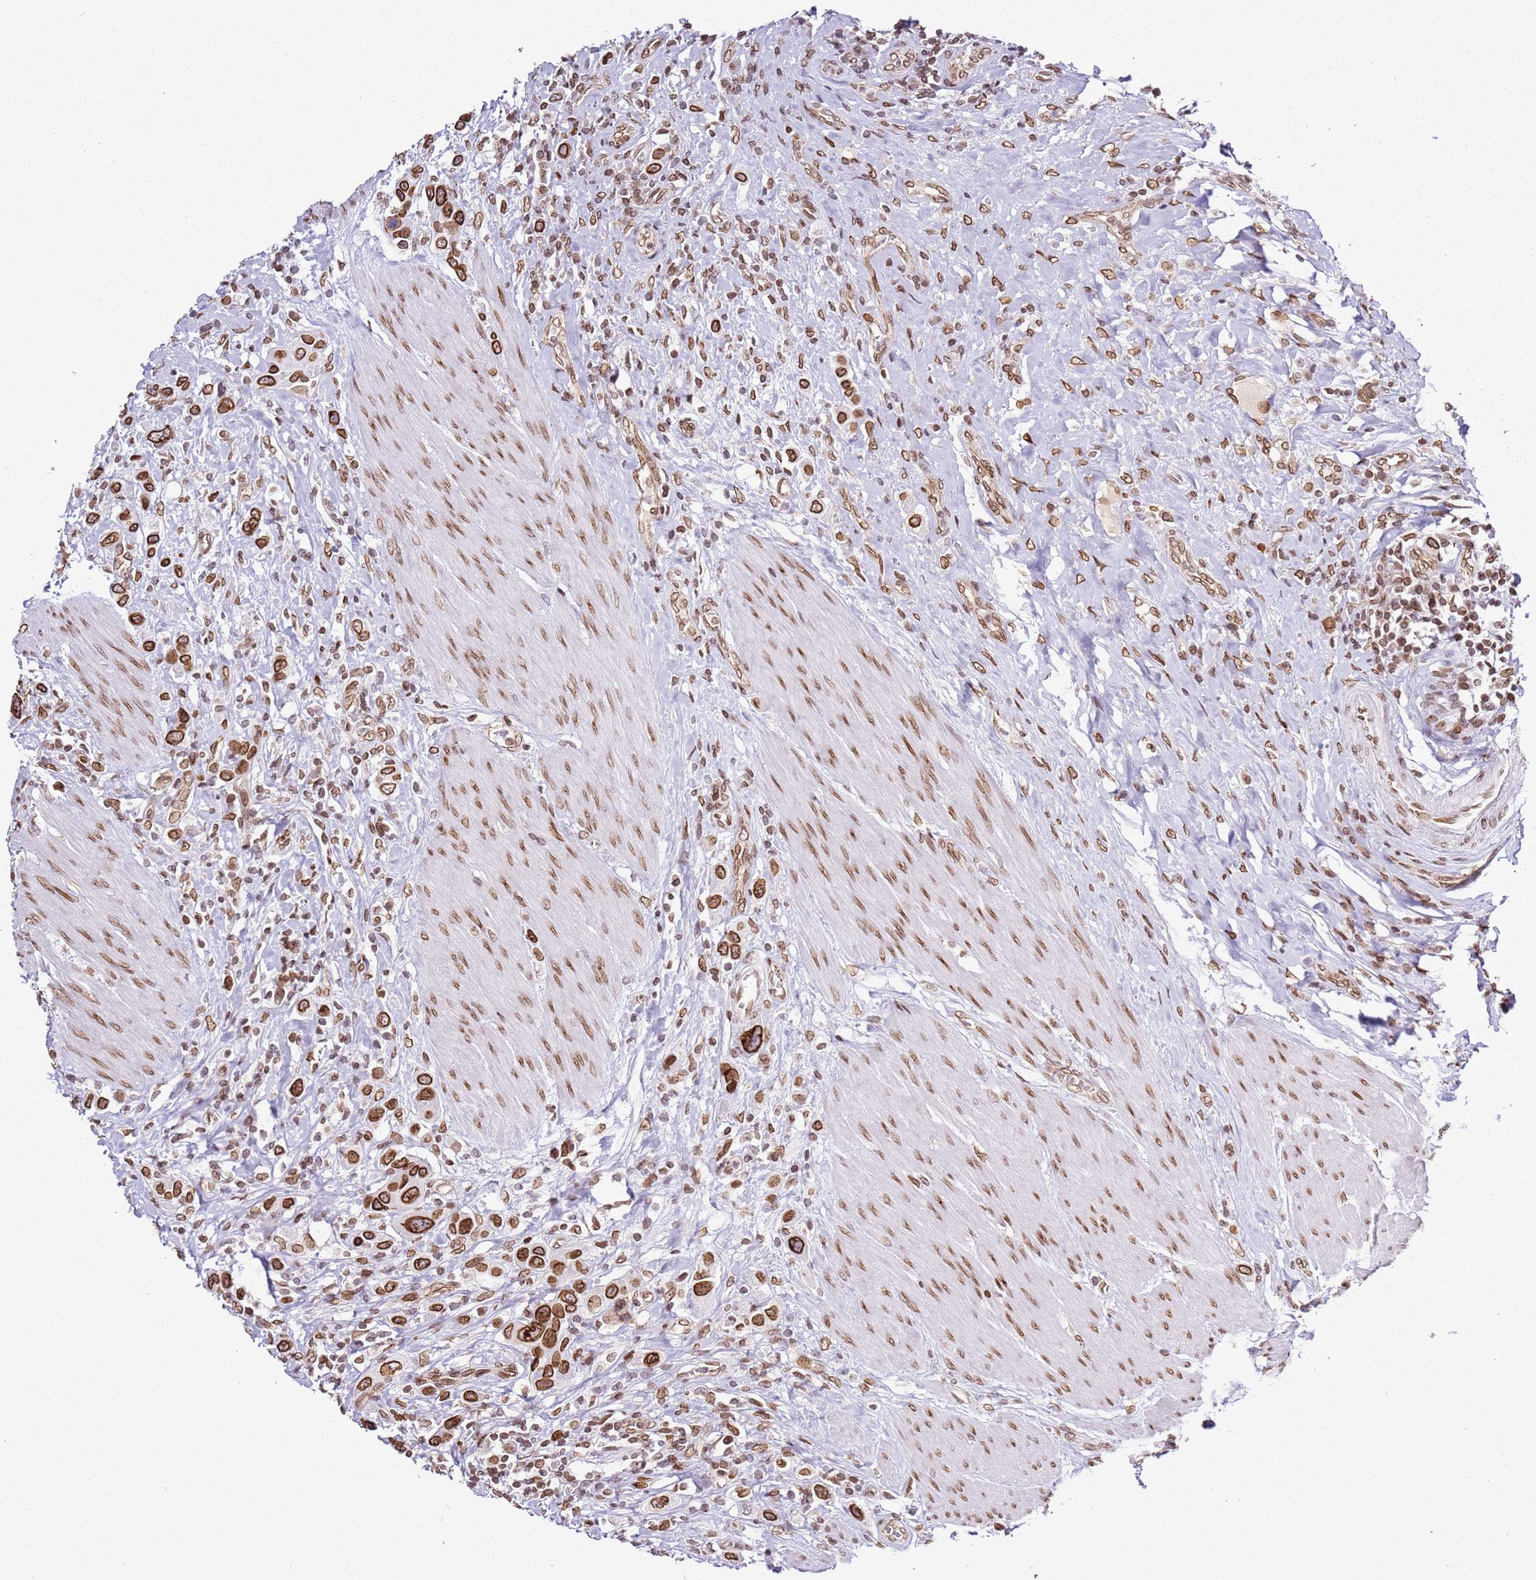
{"staining": {"intensity": "strong", "quantity": ">75%", "location": "cytoplasmic/membranous,nuclear"}, "tissue": "urothelial cancer", "cell_type": "Tumor cells", "image_type": "cancer", "snomed": [{"axis": "morphology", "description": "Urothelial carcinoma, High grade"}, {"axis": "topography", "description": "Urinary bladder"}], "caption": "Immunohistochemistry (IHC) staining of urothelial cancer, which displays high levels of strong cytoplasmic/membranous and nuclear staining in about >75% of tumor cells indicating strong cytoplasmic/membranous and nuclear protein positivity. The staining was performed using DAB (3,3'-diaminobenzidine) (brown) for protein detection and nuclei were counterstained in hematoxylin (blue).", "gene": "POU6F1", "patient": {"sex": "male", "age": 50}}